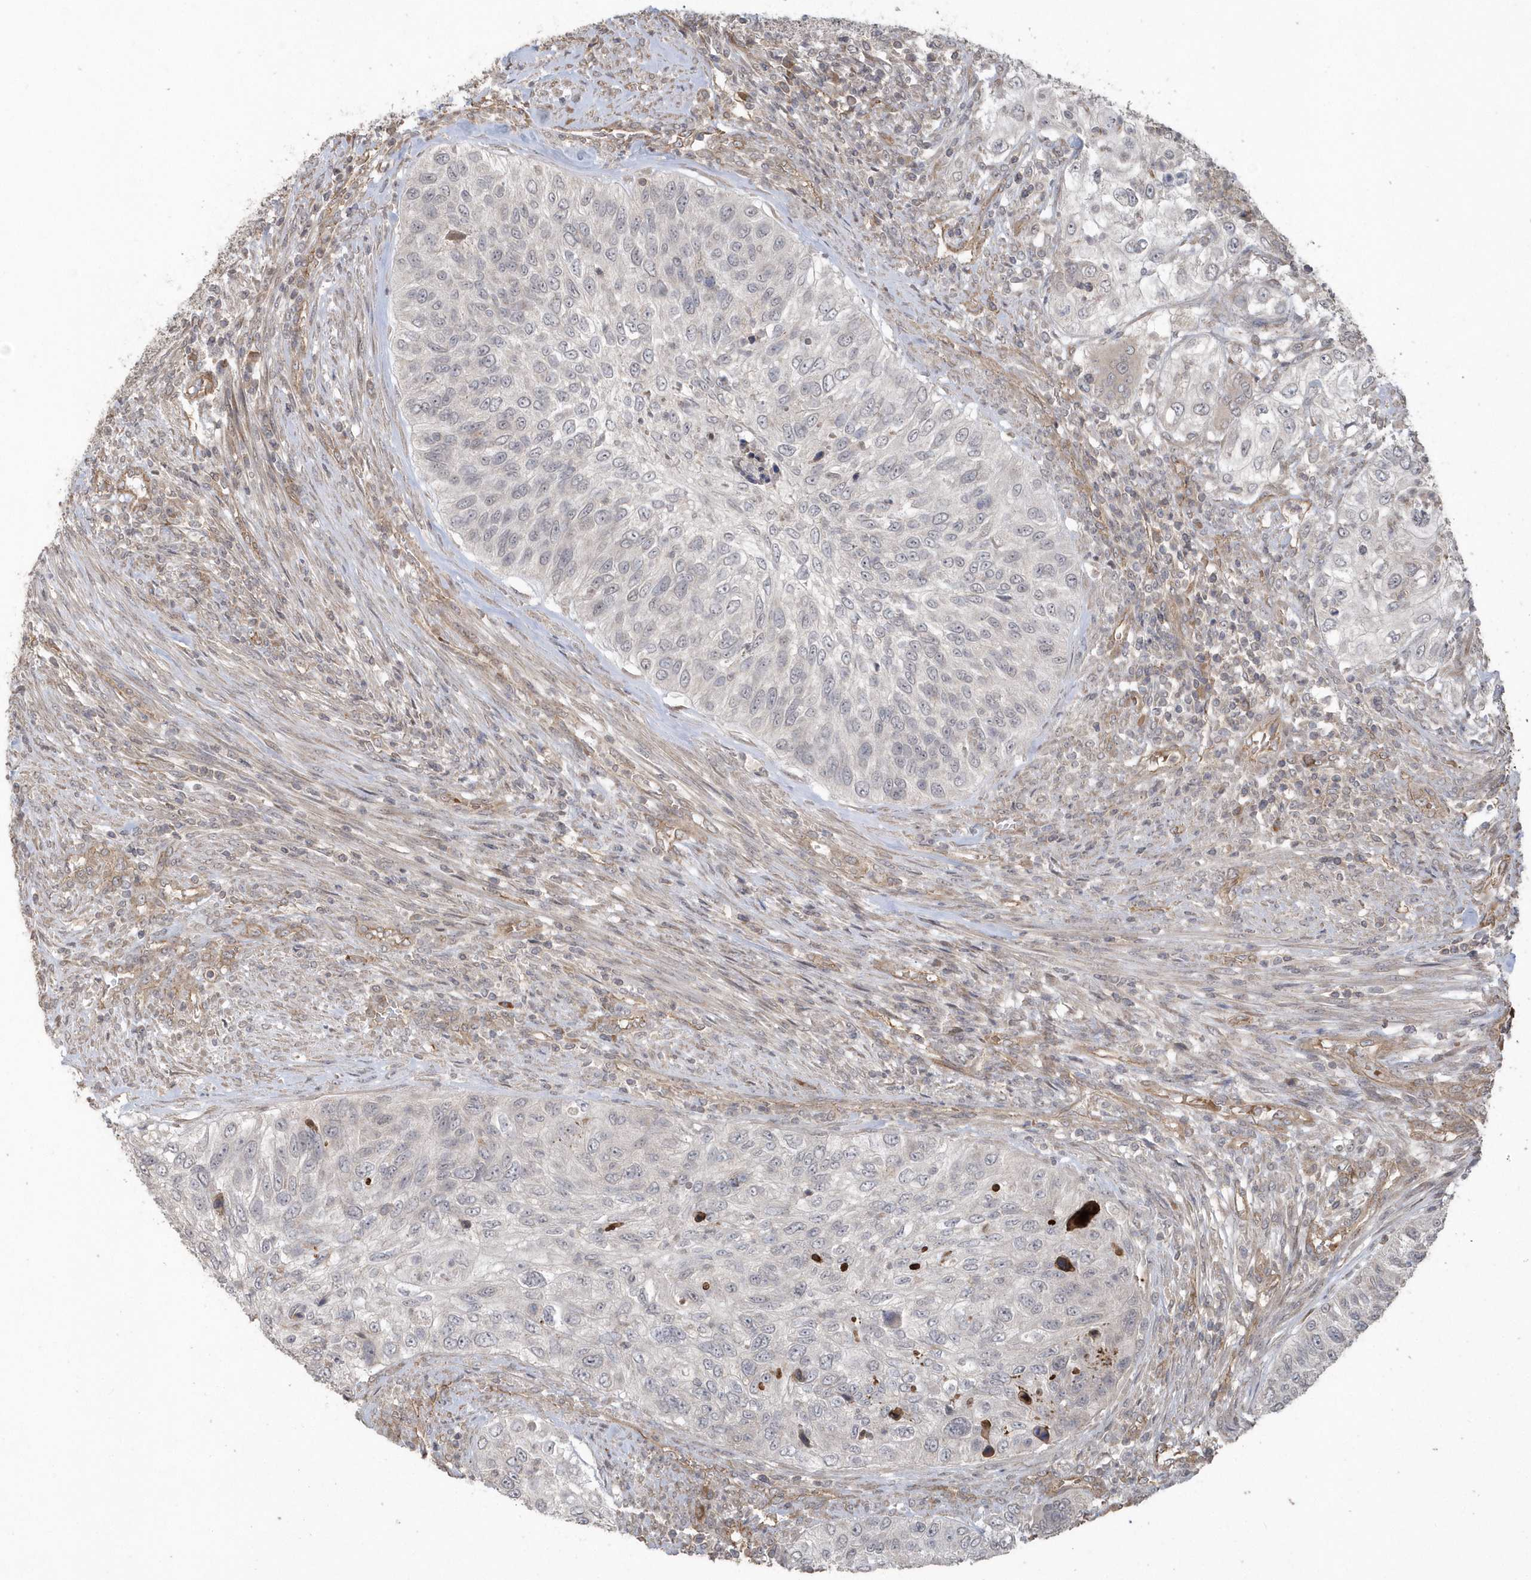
{"staining": {"intensity": "negative", "quantity": "none", "location": "none"}, "tissue": "urothelial cancer", "cell_type": "Tumor cells", "image_type": "cancer", "snomed": [{"axis": "morphology", "description": "Urothelial carcinoma, High grade"}, {"axis": "topography", "description": "Urinary bladder"}], "caption": "Tumor cells show no significant protein positivity in urothelial cancer.", "gene": "HERPUD1", "patient": {"sex": "female", "age": 60}}